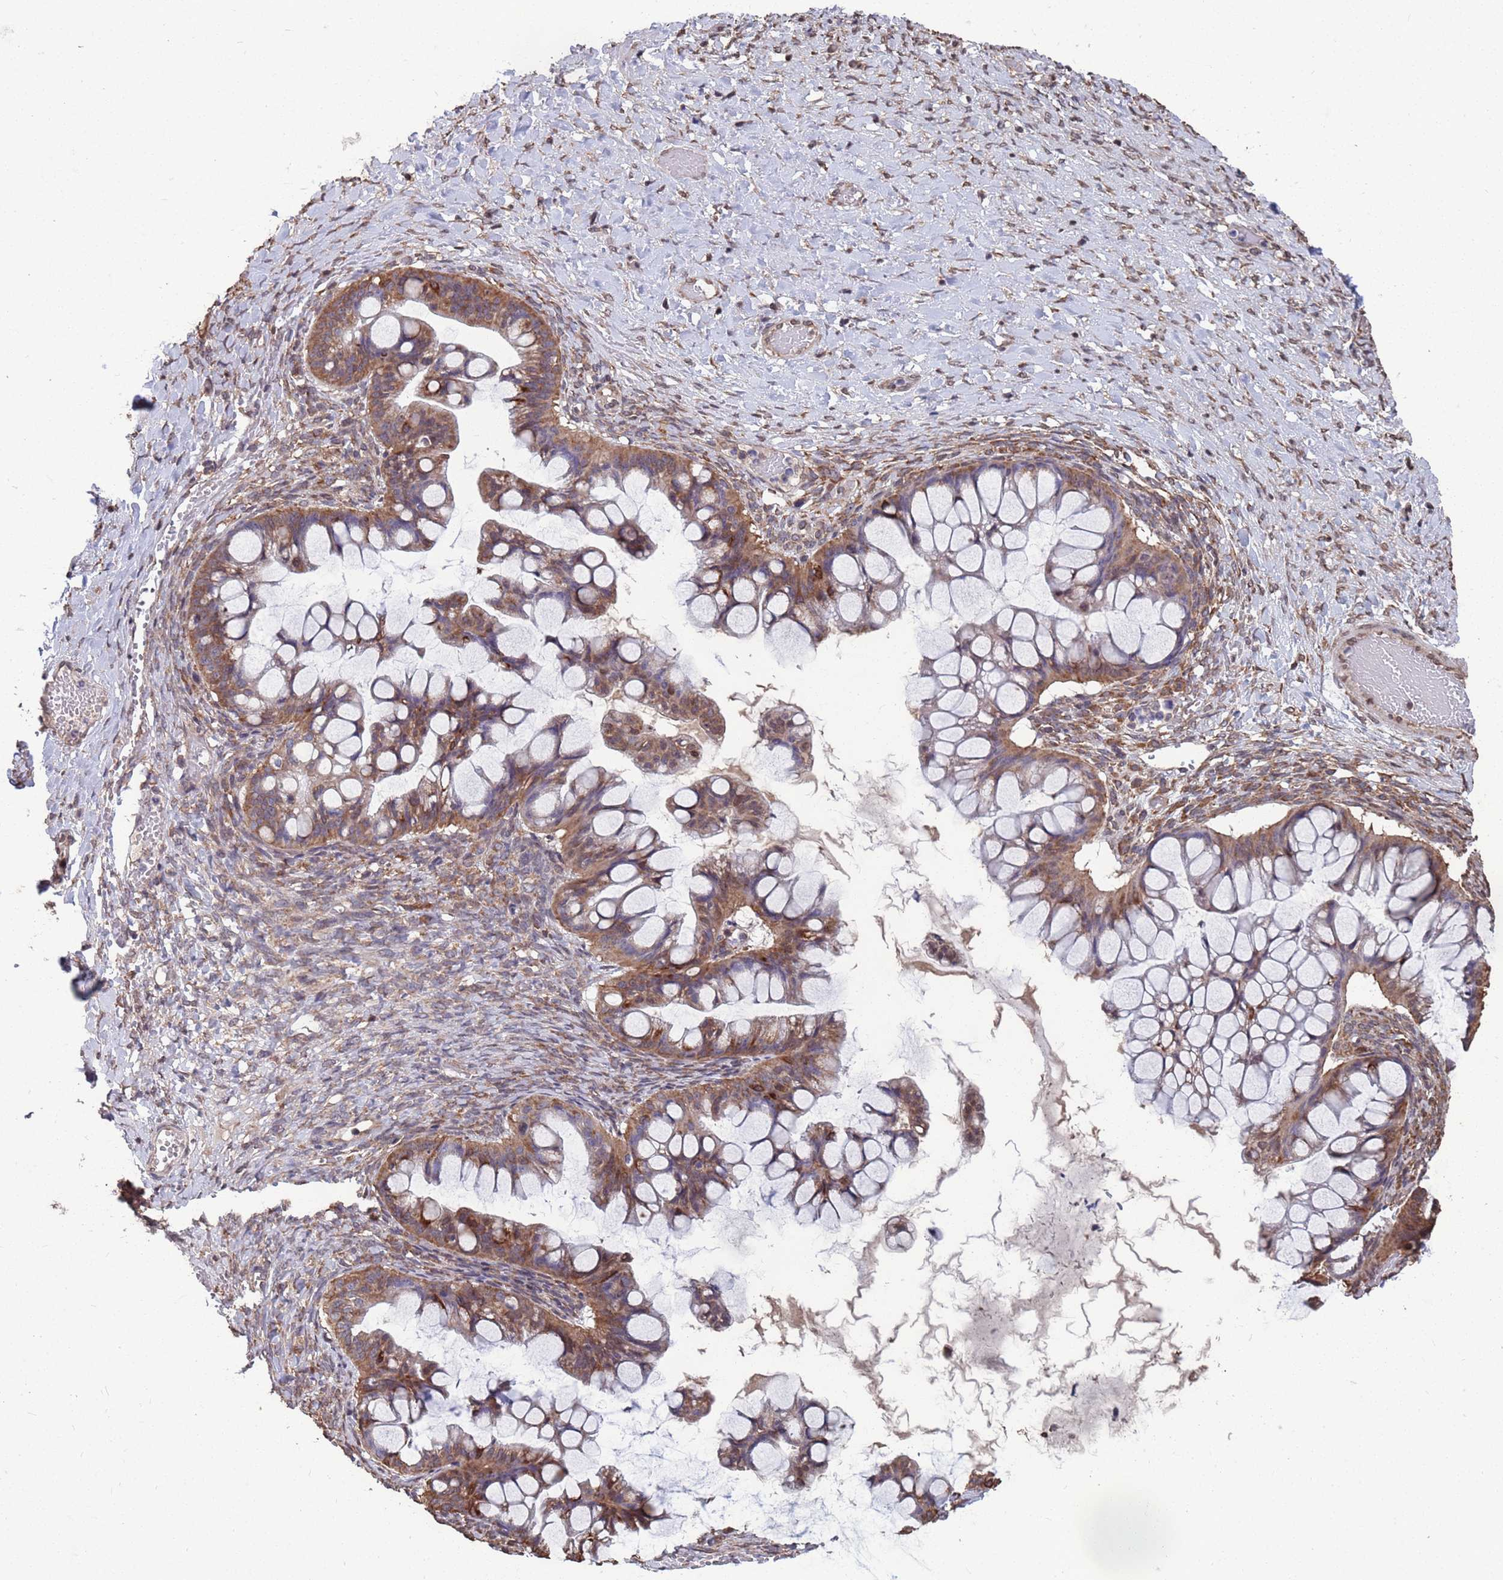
{"staining": {"intensity": "moderate", "quantity": ">75%", "location": "cytoplasmic/membranous"}, "tissue": "ovarian cancer", "cell_type": "Tumor cells", "image_type": "cancer", "snomed": [{"axis": "morphology", "description": "Cystadenocarcinoma, mucinous, NOS"}, {"axis": "topography", "description": "Ovary"}], "caption": "A photomicrograph showing moderate cytoplasmic/membranous expression in approximately >75% of tumor cells in ovarian cancer (mucinous cystadenocarcinoma), as visualized by brown immunohistochemical staining.", "gene": "CFAP119", "patient": {"sex": "female", "age": 73}}